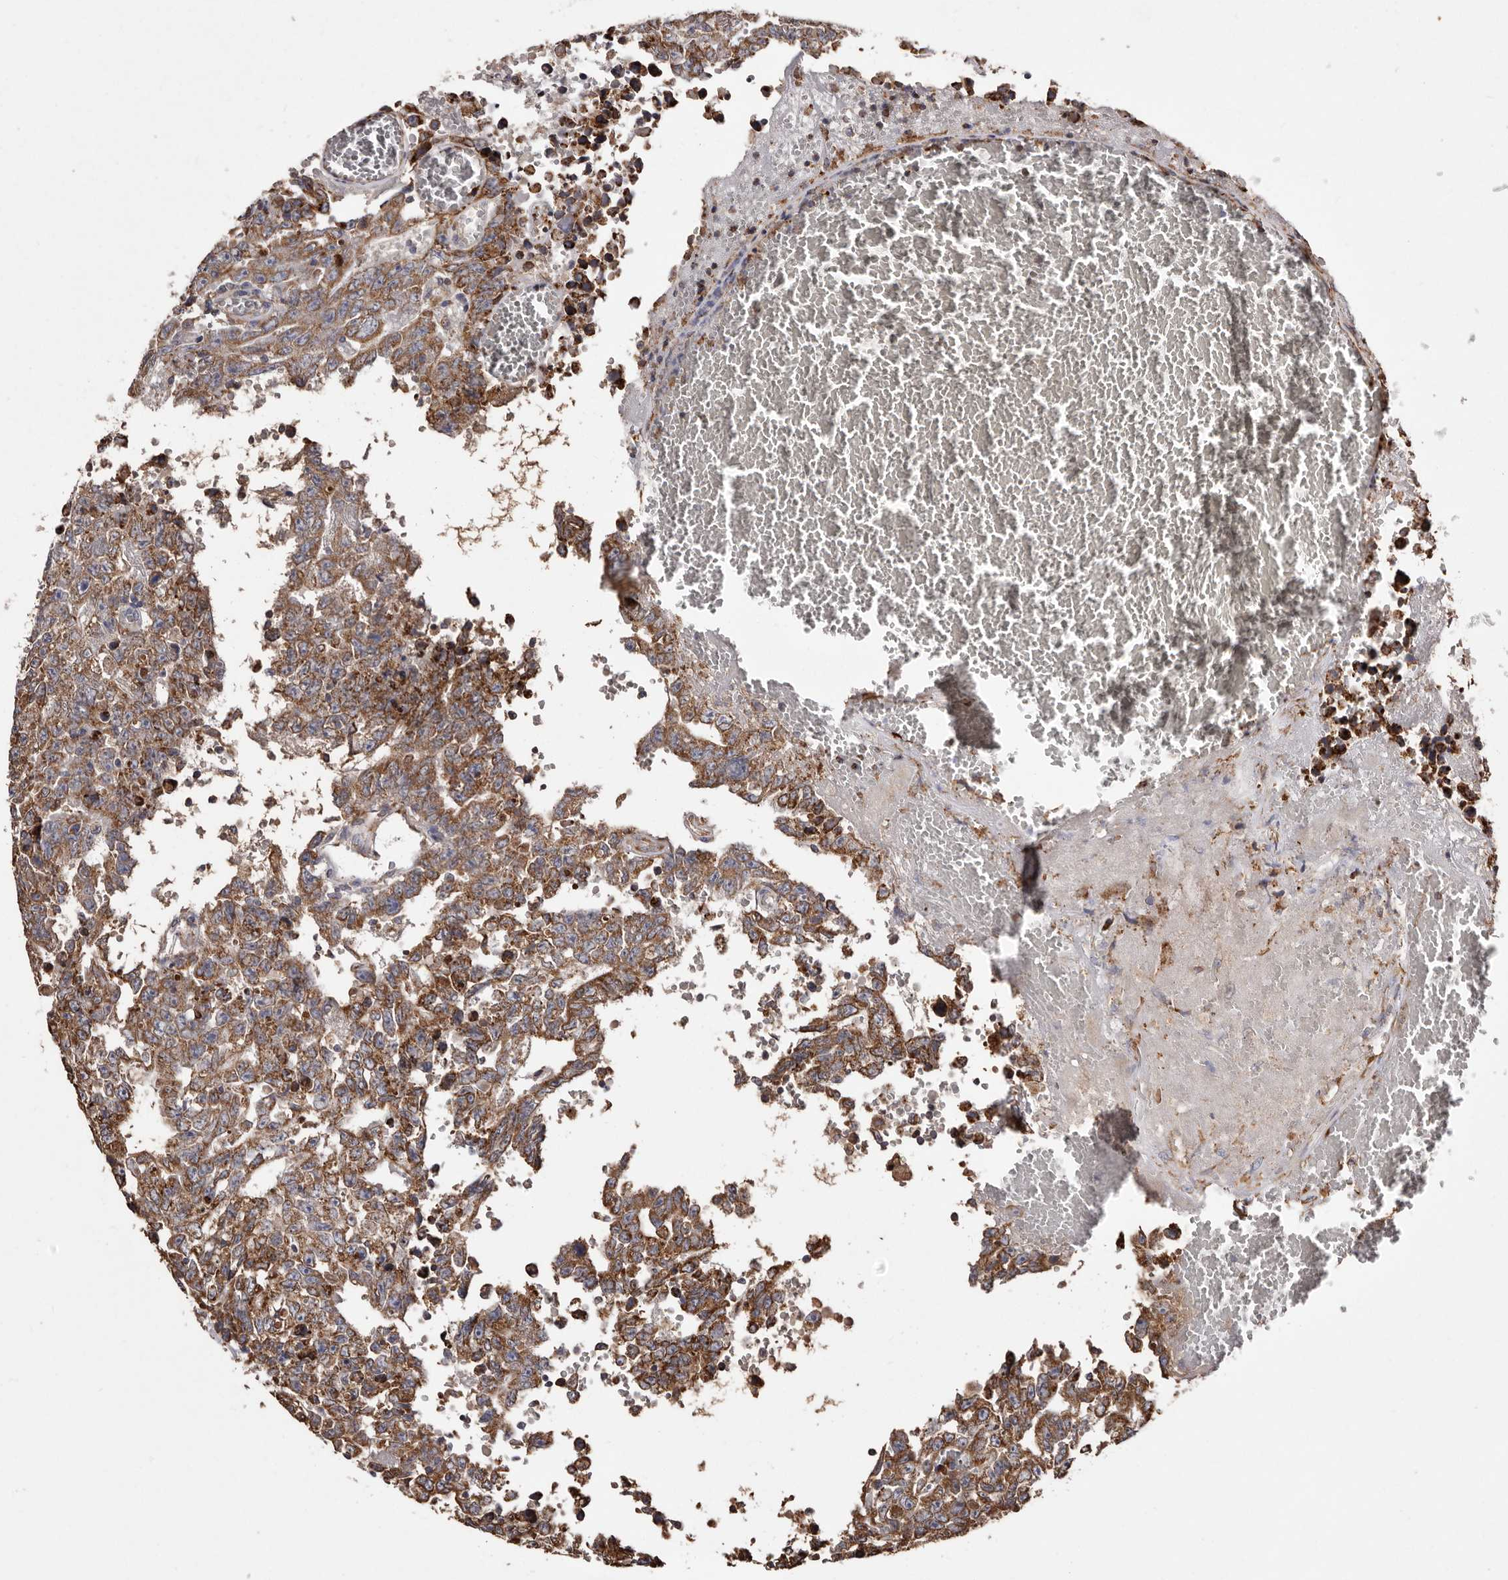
{"staining": {"intensity": "moderate", "quantity": ">75%", "location": "cytoplasmic/membranous"}, "tissue": "testis cancer", "cell_type": "Tumor cells", "image_type": "cancer", "snomed": [{"axis": "morphology", "description": "Carcinoma, Embryonal, NOS"}, {"axis": "topography", "description": "Testis"}], "caption": "Immunohistochemical staining of testis cancer exhibits moderate cytoplasmic/membranous protein staining in about >75% of tumor cells. The staining was performed using DAB, with brown indicating positive protein expression. Nuclei are stained blue with hematoxylin.", "gene": "STEAP2", "patient": {"sex": "male", "age": 26}}